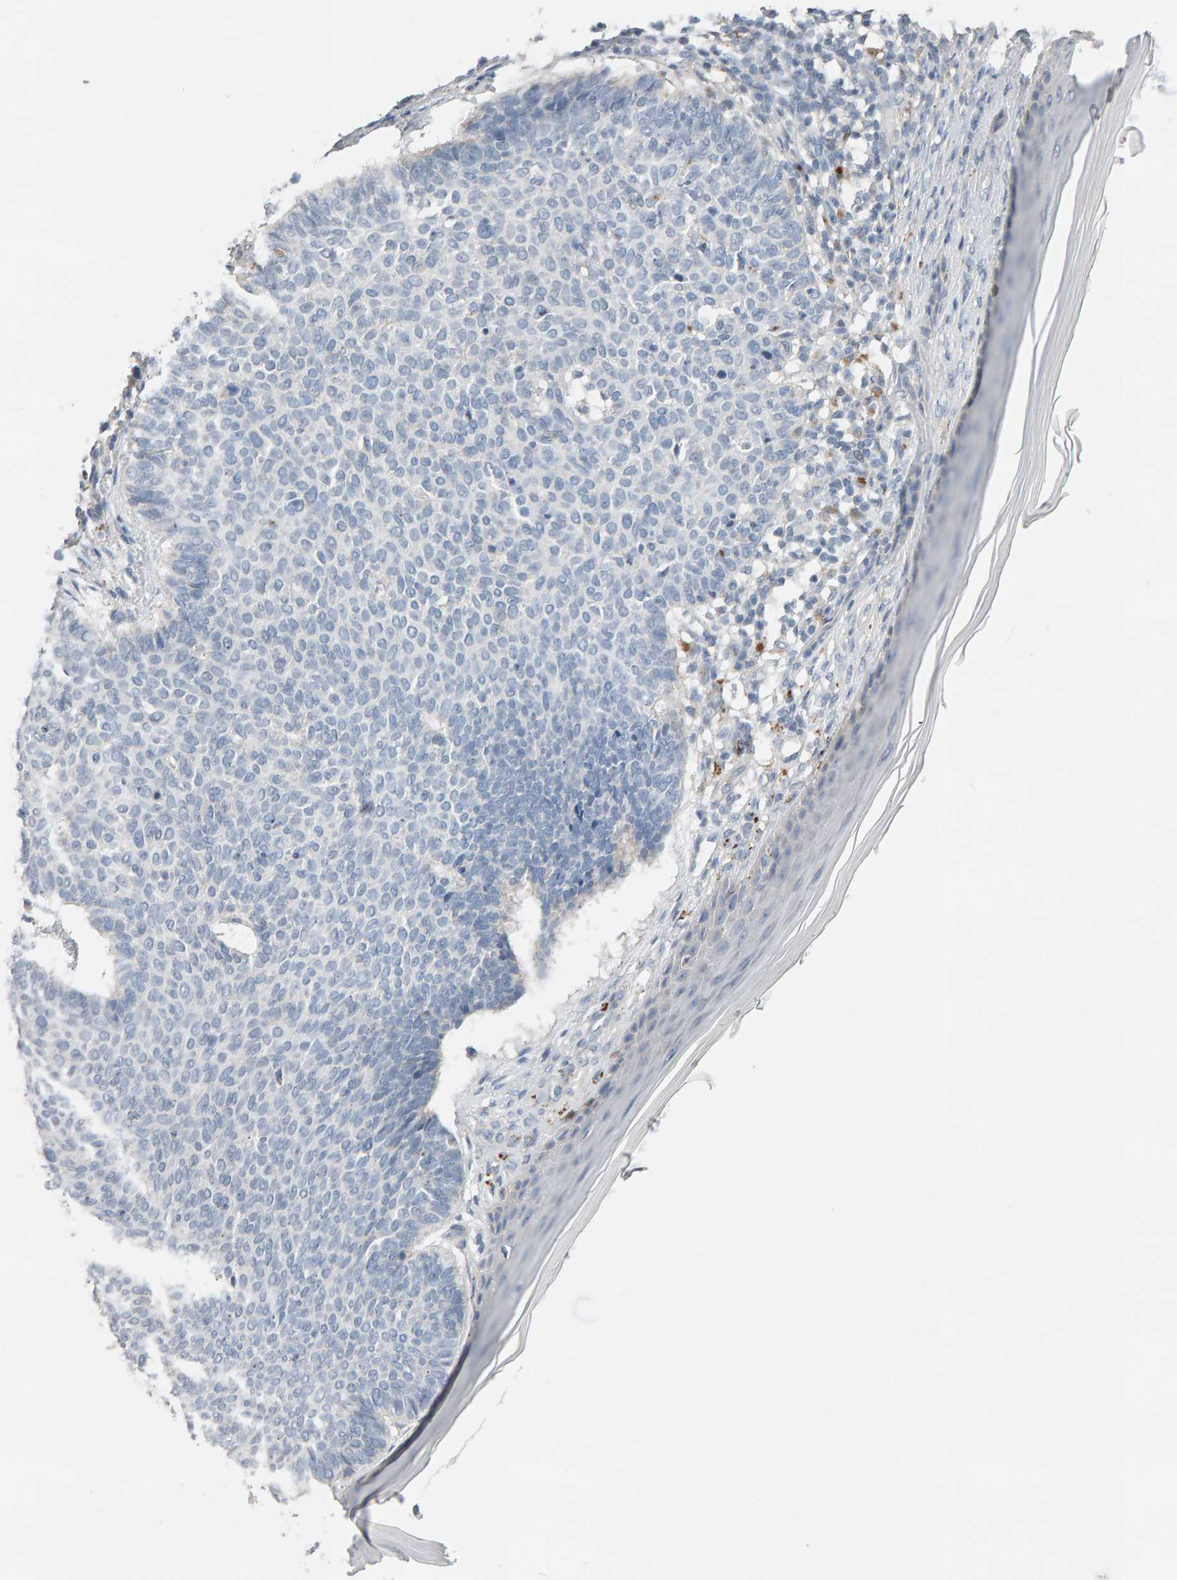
{"staining": {"intensity": "negative", "quantity": "none", "location": "none"}, "tissue": "skin cancer", "cell_type": "Tumor cells", "image_type": "cancer", "snomed": [{"axis": "morphology", "description": "Normal tissue, NOS"}, {"axis": "morphology", "description": "Basal cell carcinoma"}, {"axis": "topography", "description": "Skin"}], "caption": "This is an IHC micrograph of skin basal cell carcinoma. There is no staining in tumor cells.", "gene": "IPPK", "patient": {"sex": "male", "age": 50}}